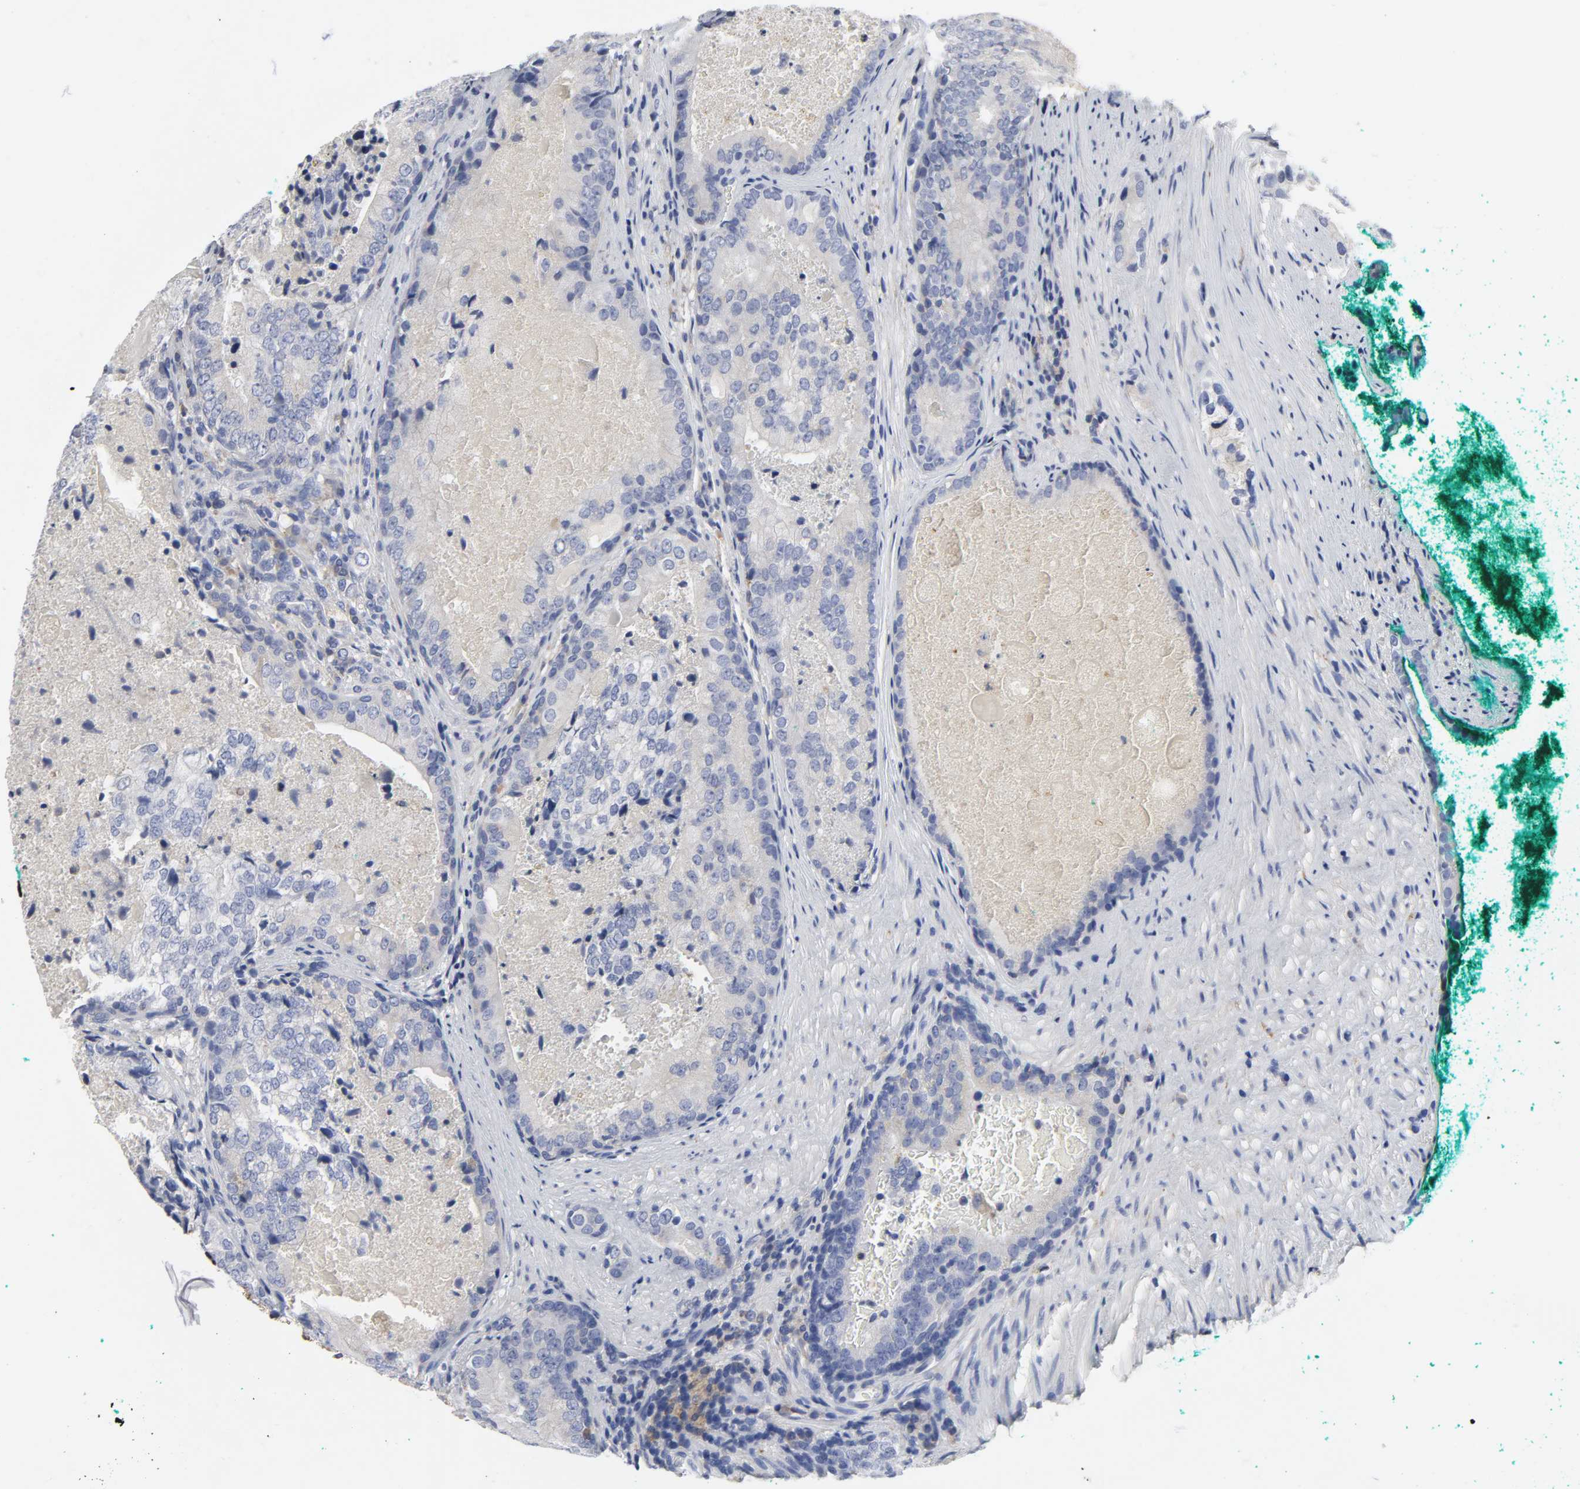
{"staining": {"intensity": "negative", "quantity": "none", "location": "none"}, "tissue": "prostate cancer", "cell_type": "Tumor cells", "image_type": "cancer", "snomed": [{"axis": "morphology", "description": "Adenocarcinoma, High grade"}, {"axis": "topography", "description": "Prostate"}], "caption": "Tumor cells are negative for brown protein staining in prostate high-grade adenocarcinoma.", "gene": "HCK", "patient": {"sex": "male", "age": 66}}